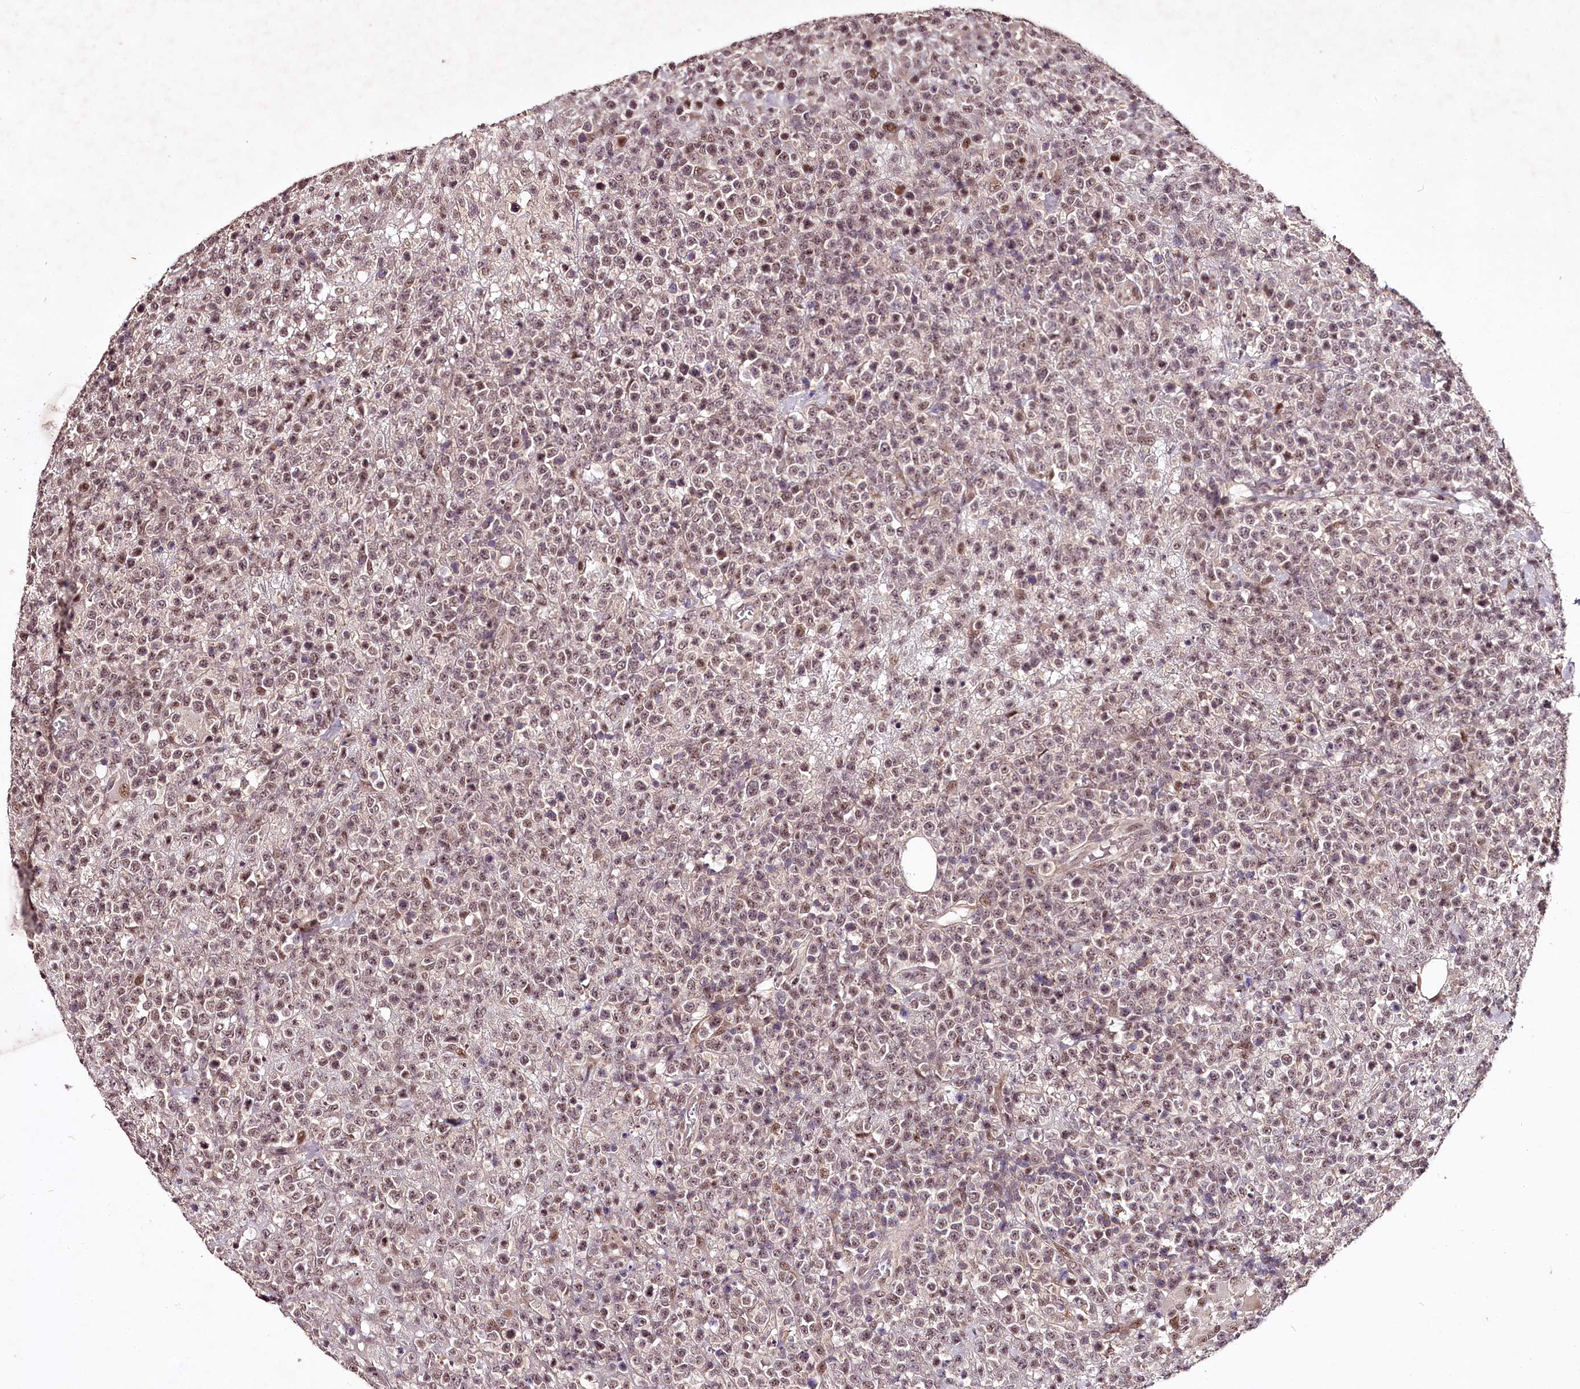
{"staining": {"intensity": "moderate", "quantity": "25%-75%", "location": "nuclear"}, "tissue": "lymphoma", "cell_type": "Tumor cells", "image_type": "cancer", "snomed": [{"axis": "morphology", "description": "Malignant lymphoma, non-Hodgkin's type, High grade"}, {"axis": "topography", "description": "Colon"}], "caption": "Immunohistochemistry staining of high-grade malignant lymphoma, non-Hodgkin's type, which shows medium levels of moderate nuclear expression in approximately 25%-75% of tumor cells indicating moderate nuclear protein positivity. The staining was performed using DAB (3,3'-diaminobenzidine) (brown) for protein detection and nuclei were counterstained in hematoxylin (blue).", "gene": "MAML3", "patient": {"sex": "female", "age": 53}}